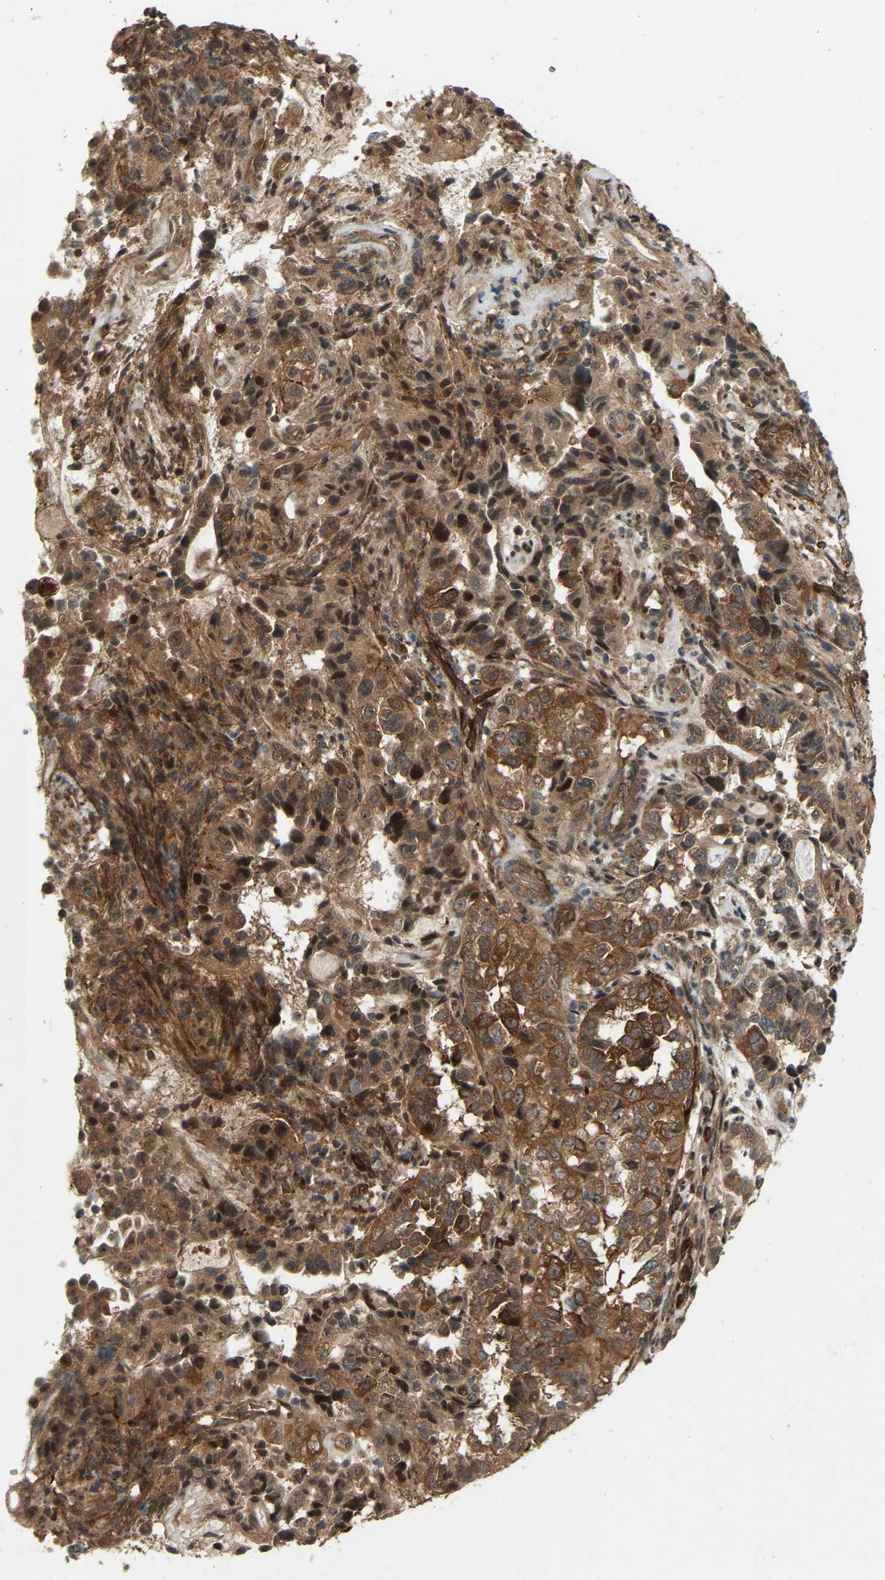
{"staining": {"intensity": "moderate", "quantity": ">75%", "location": "cytoplasmic/membranous,nuclear"}, "tissue": "endometrial cancer", "cell_type": "Tumor cells", "image_type": "cancer", "snomed": [{"axis": "morphology", "description": "Adenocarcinoma, NOS"}, {"axis": "topography", "description": "Endometrium"}], "caption": "Moderate cytoplasmic/membranous and nuclear staining for a protein is present in about >75% of tumor cells of adenocarcinoma (endometrial) using IHC.", "gene": "LIMK2", "patient": {"sex": "female", "age": 85}}